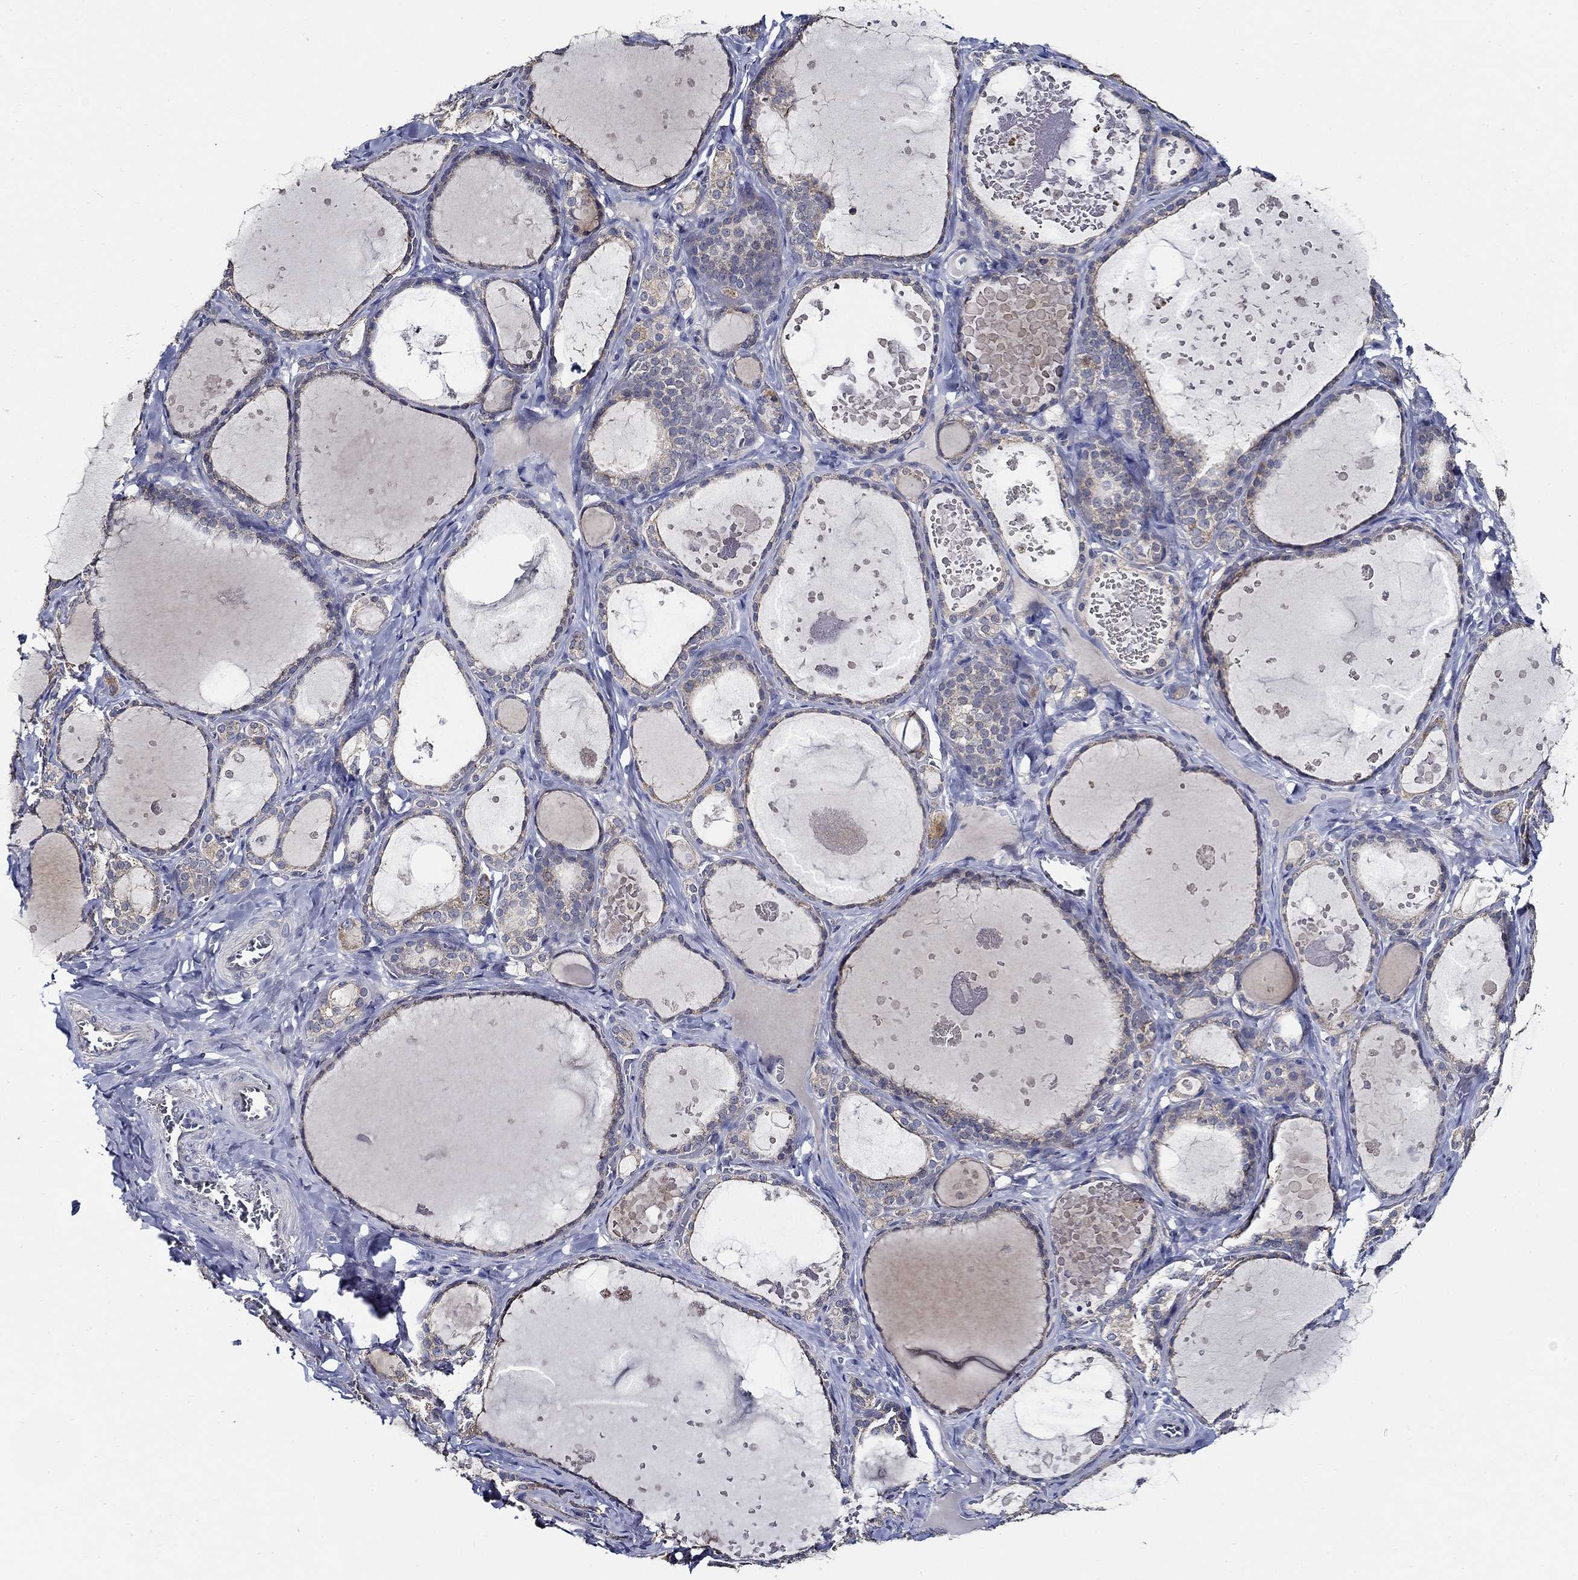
{"staining": {"intensity": "moderate", "quantity": "25%-75%", "location": "cytoplasmic/membranous"}, "tissue": "thyroid gland", "cell_type": "Glandular cells", "image_type": "normal", "snomed": [{"axis": "morphology", "description": "Normal tissue, NOS"}, {"axis": "topography", "description": "Thyroid gland"}], "caption": "Immunohistochemical staining of unremarkable human thyroid gland exhibits moderate cytoplasmic/membranous protein expression in about 25%-75% of glandular cells.", "gene": "WDR53", "patient": {"sex": "female", "age": 56}}